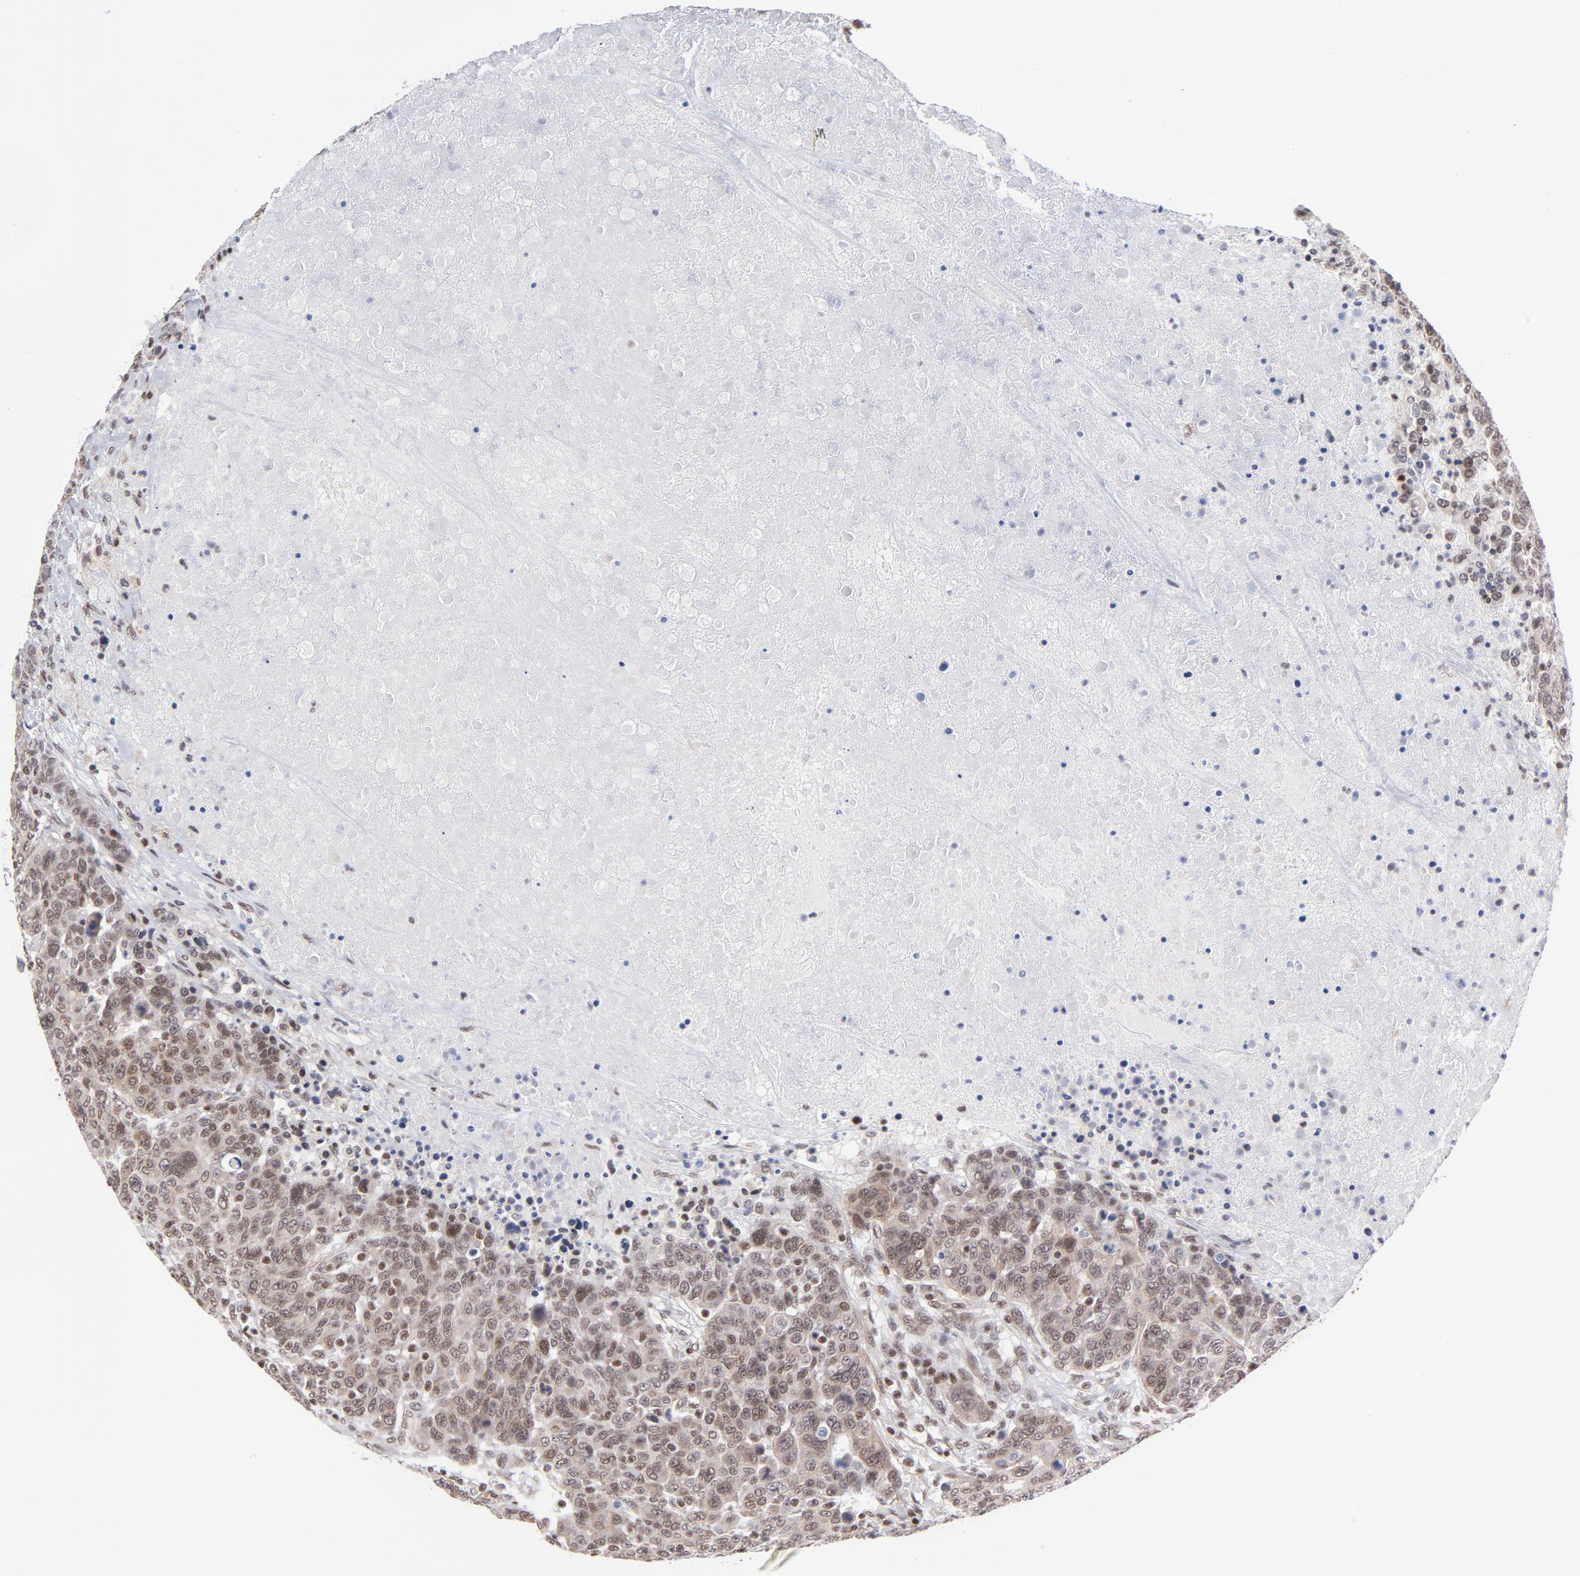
{"staining": {"intensity": "strong", "quantity": ">75%", "location": "nuclear"}, "tissue": "breast cancer", "cell_type": "Tumor cells", "image_type": "cancer", "snomed": [{"axis": "morphology", "description": "Duct carcinoma"}, {"axis": "topography", "description": "Breast"}], "caption": "The immunohistochemical stain highlights strong nuclear staining in tumor cells of breast cancer tissue.", "gene": "CTCF", "patient": {"sex": "female", "age": 37}}